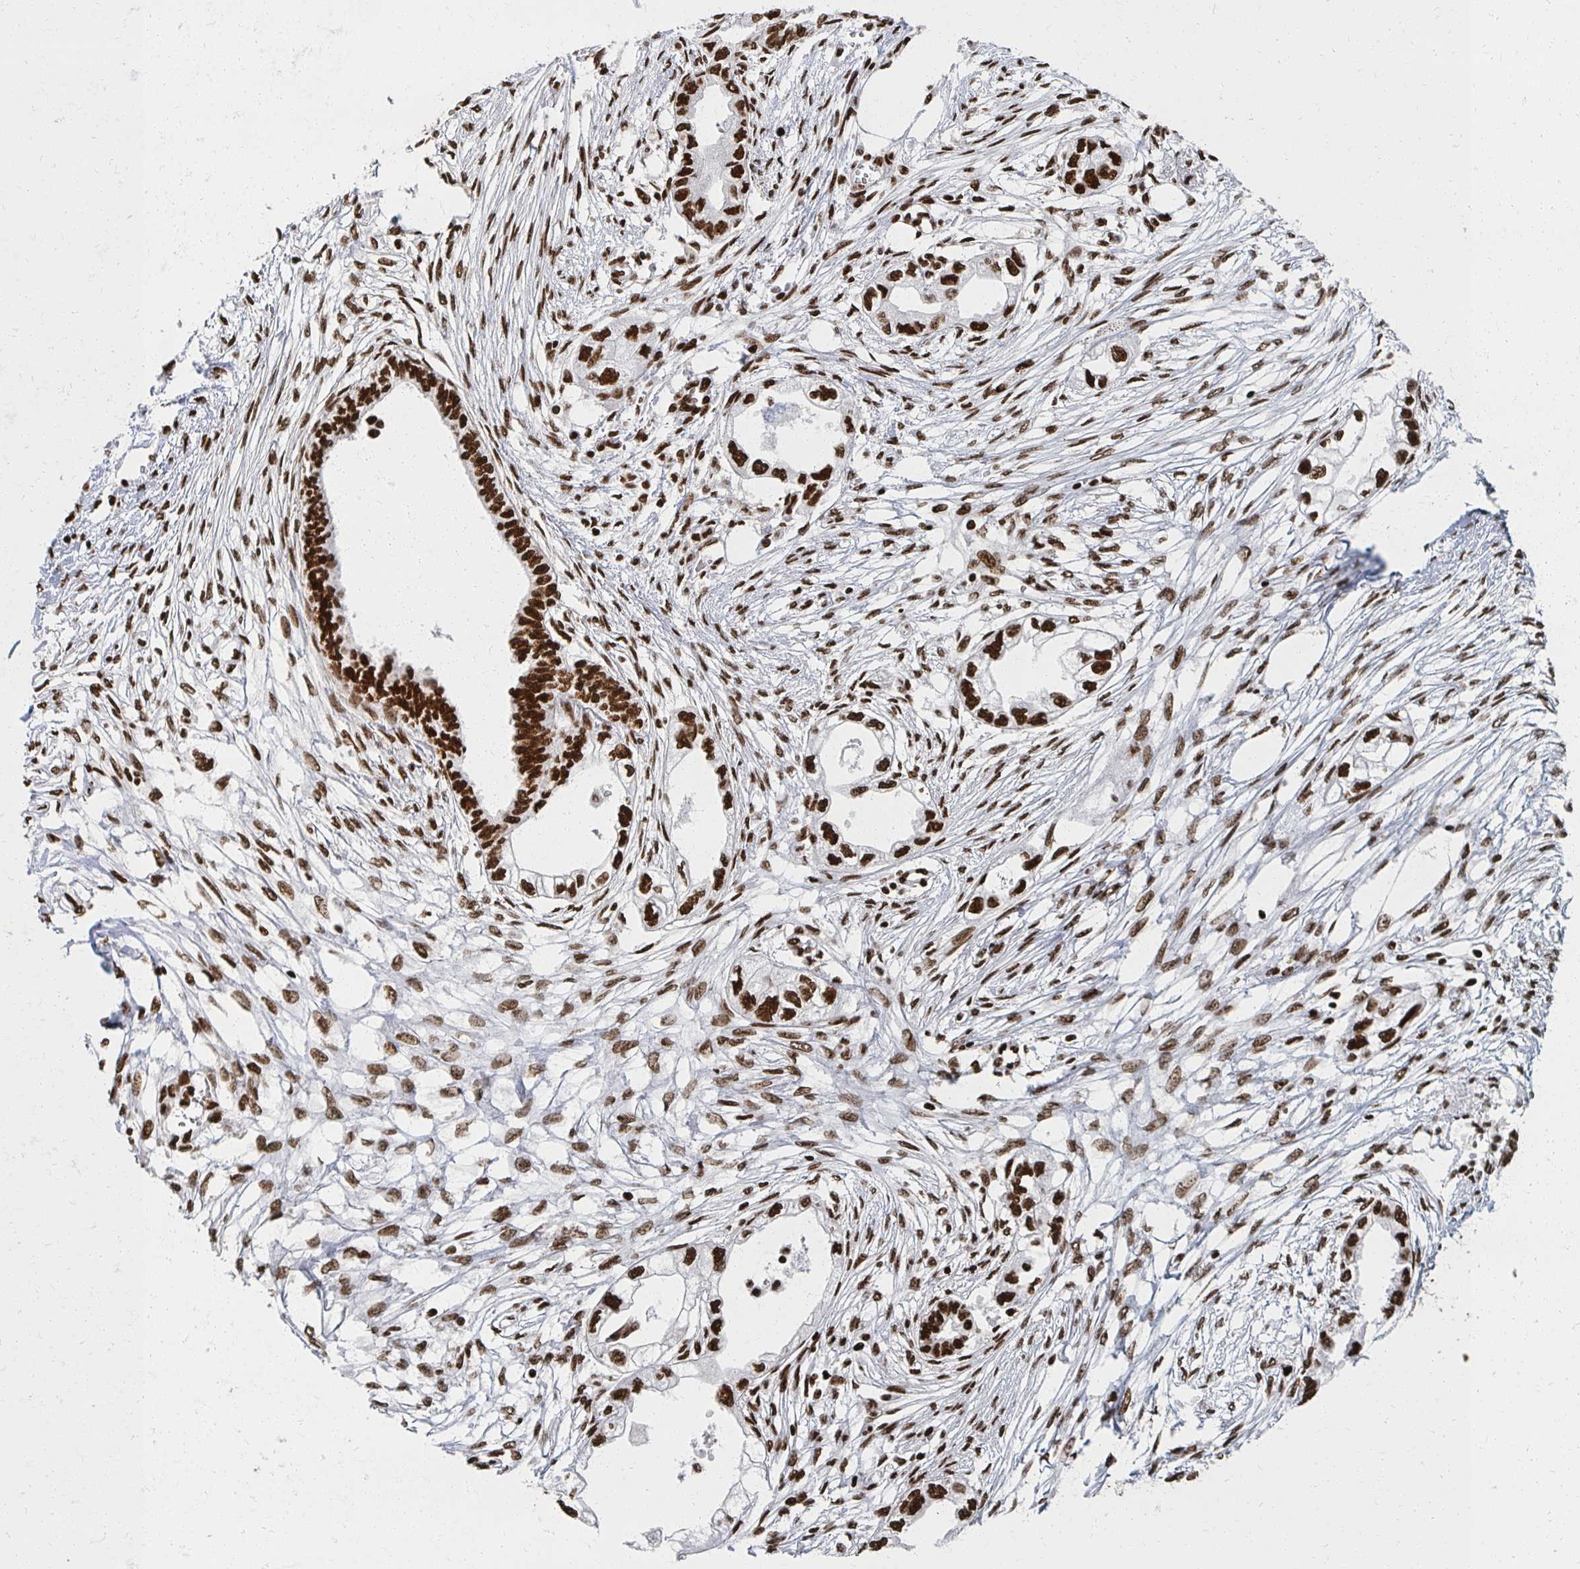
{"staining": {"intensity": "strong", "quantity": ">75%", "location": "nuclear"}, "tissue": "endometrial cancer", "cell_type": "Tumor cells", "image_type": "cancer", "snomed": [{"axis": "morphology", "description": "Adenocarcinoma, NOS"}, {"axis": "morphology", "description": "Adenocarcinoma, metastatic, NOS"}, {"axis": "topography", "description": "Adipose tissue"}, {"axis": "topography", "description": "Endometrium"}], "caption": "An image showing strong nuclear expression in approximately >75% of tumor cells in endometrial cancer, as visualized by brown immunohistochemical staining.", "gene": "RBBP7", "patient": {"sex": "female", "age": 67}}